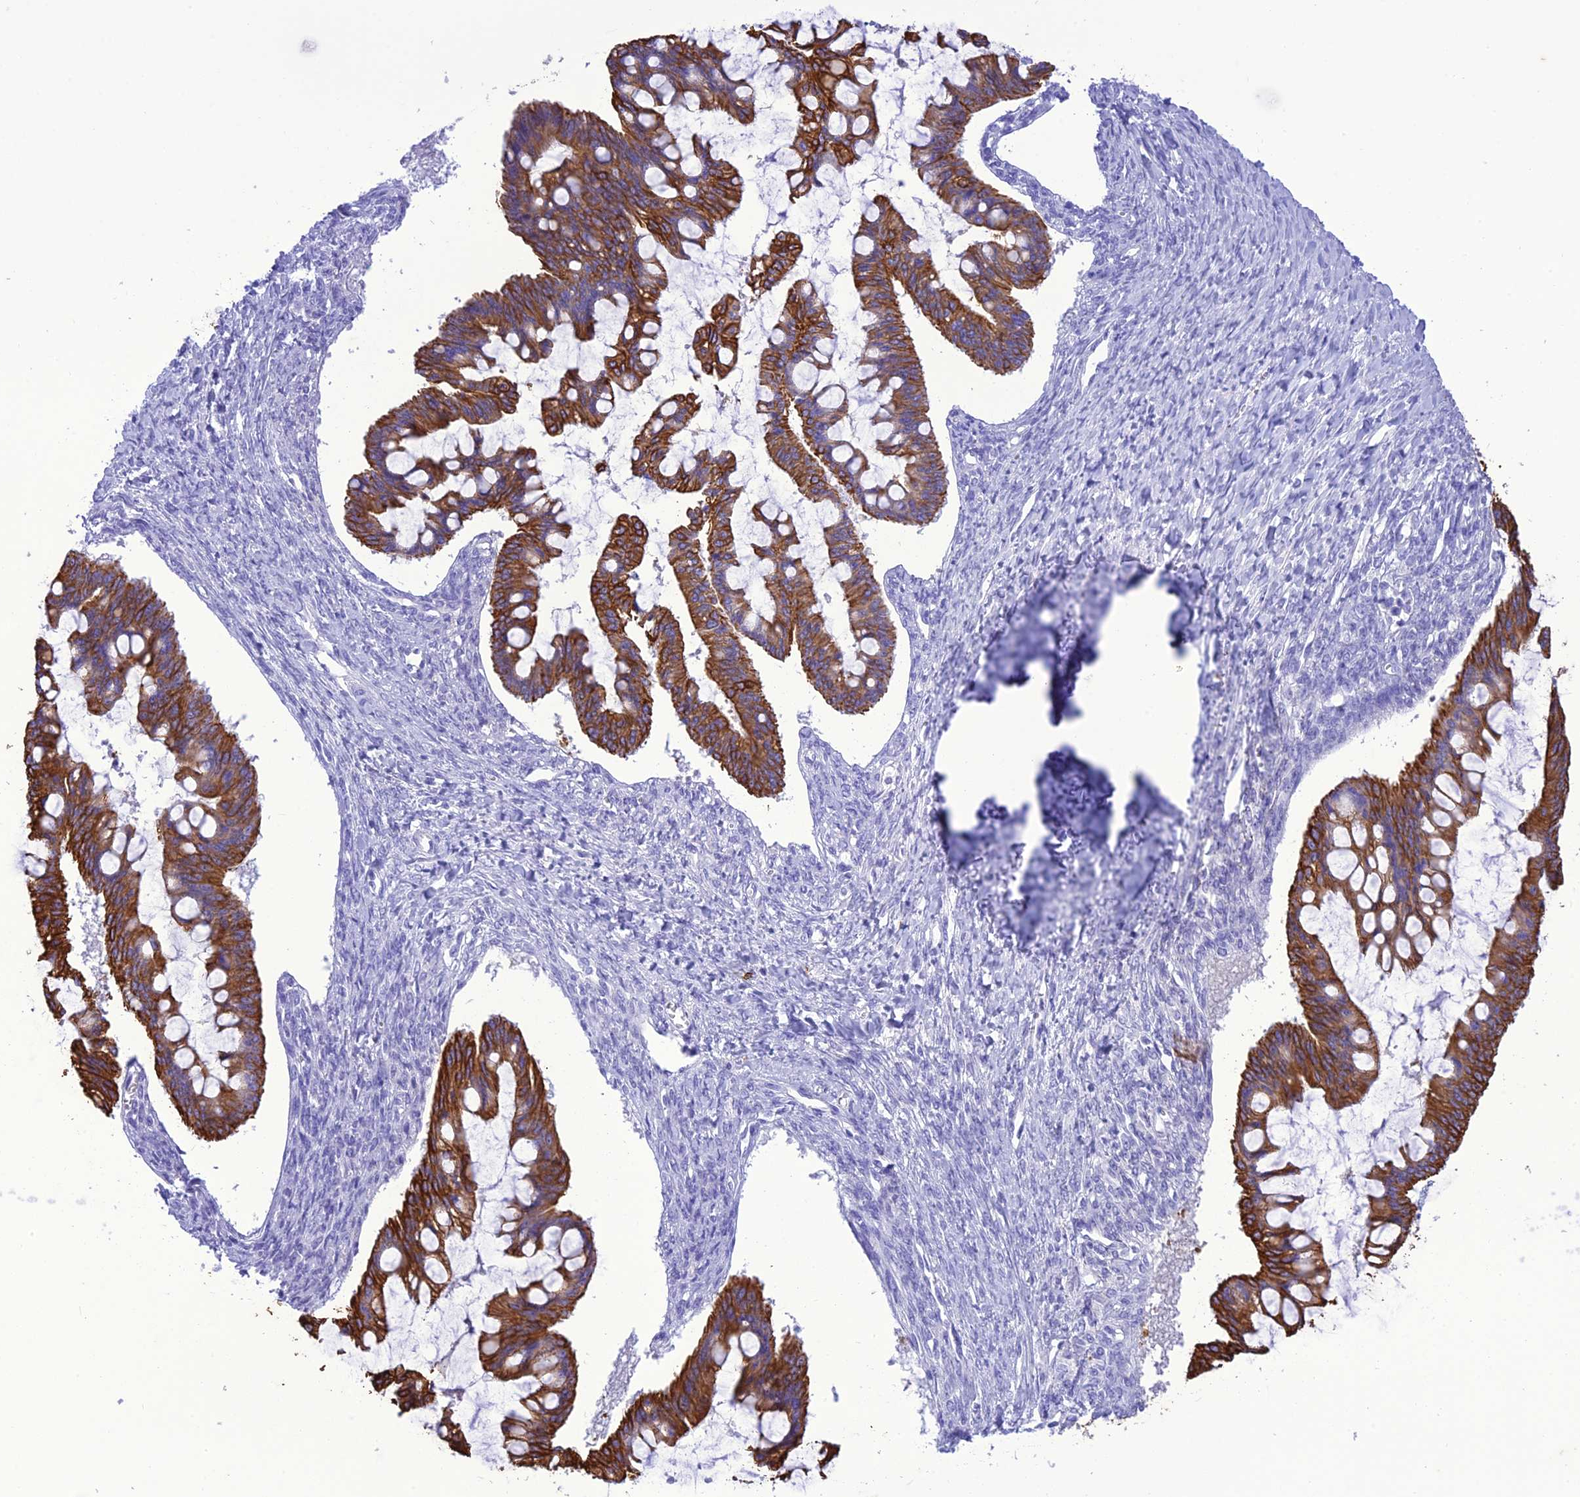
{"staining": {"intensity": "strong", "quantity": ">75%", "location": "cytoplasmic/membranous"}, "tissue": "ovarian cancer", "cell_type": "Tumor cells", "image_type": "cancer", "snomed": [{"axis": "morphology", "description": "Cystadenocarcinoma, mucinous, NOS"}, {"axis": "topography", "description": "Ovary"}], "caption": "Ovarian cancer stained with a protein marker demonstrates strong staining in tumor cells.", "gene": "VPS52", "patient": {"sex": "female", "age": 73}}